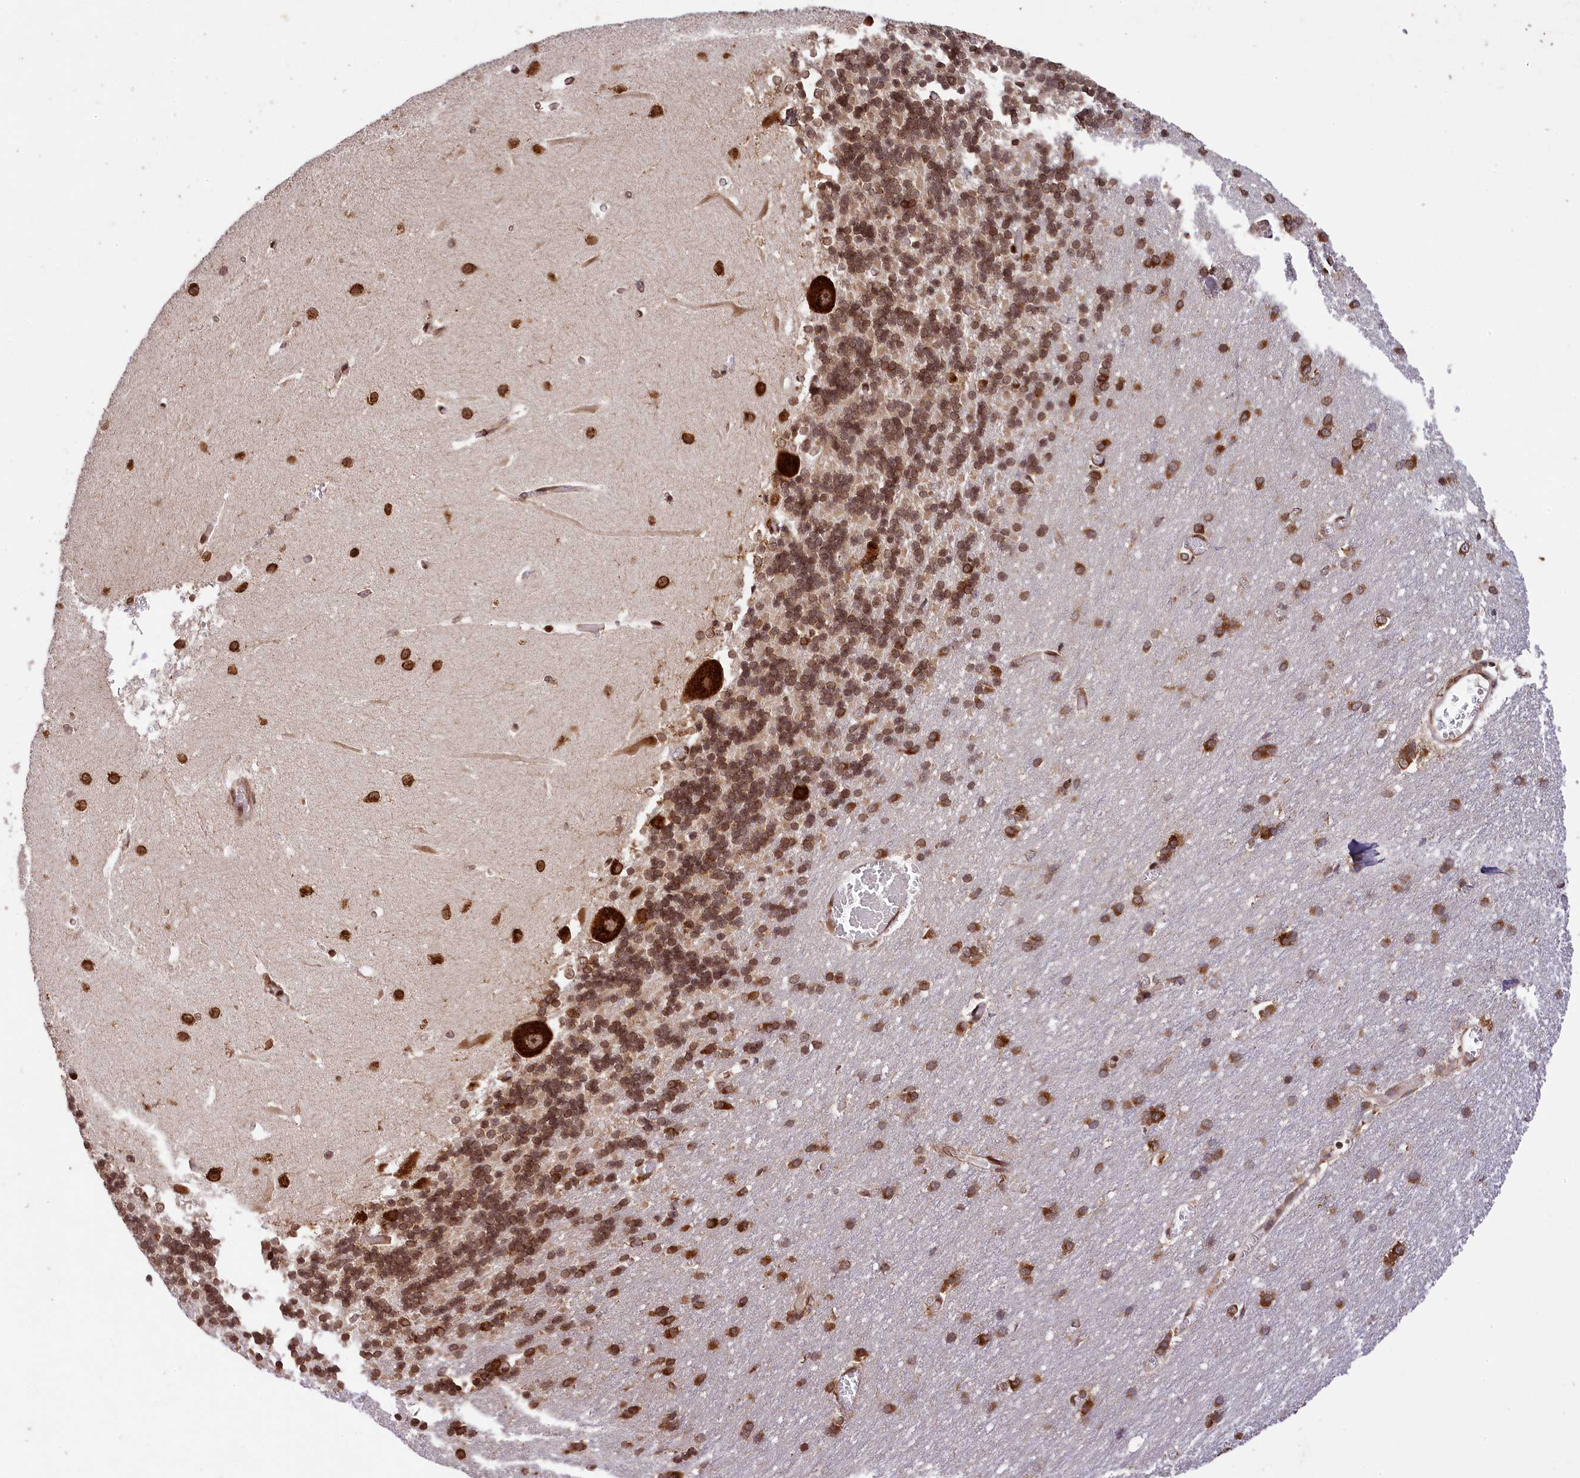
{"staining": {"intensity": "moderate", "quantity": "25%-75%", "location": "cytoplasmic/membranous,nuclear"}, "tissue": "cerebellum", "cell_type": "Cells in granular layer", "image_type": "normal", "snomed": [{"axis": "morphology", "description": "Normal tissue, NOS"}, {"axis": "topography", "description": "Cerebellum"}], "caption": "IHC micrograph of benign human cerebellum stained for a protein (brown), which reveals medium levels of moderate cytoplasmic/membranous,nuclear staining in about 25%-75% of cells in granular layer.", "gene": "LARP4", "patient": {"sex": "male", "age": 37}}